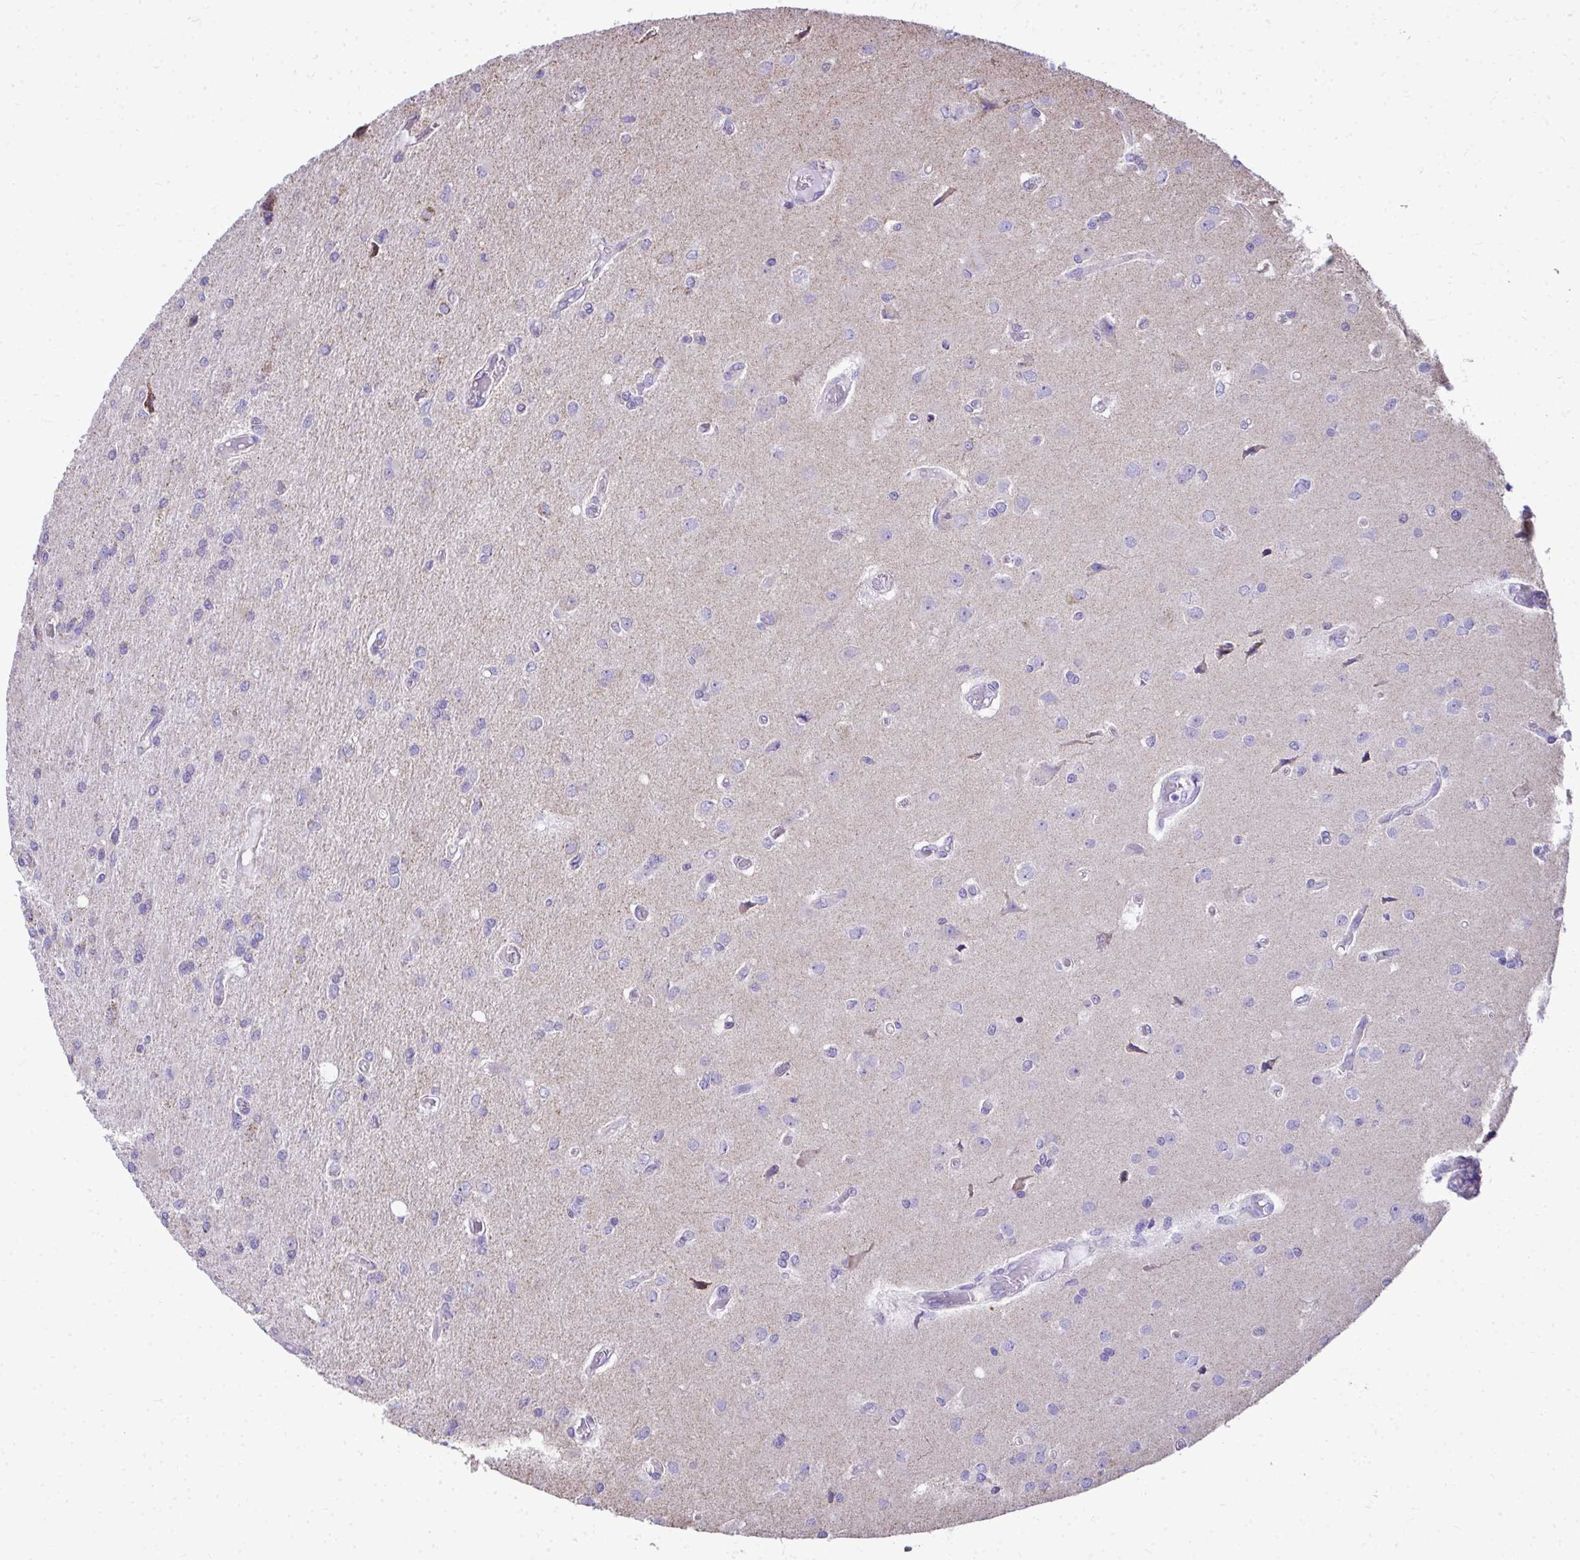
{"staining": {"intensity": "negative", "quantity": "none", "location": "none"}, "tissue": "glioma", "cell_type": "Tumor cells", "image_type": "cancer", "snomed": [{"axis": "morphology", "description": "Glioma, malignant, High grade"}, {"axis": "topography", "description": "Brain"}], "caption": "Immunohistochemistry (IHC) of human malignant glioma (high-grade) shows no staining in tumor cells.", "gene": "MPZL2", "patient": {"sex": "female", "age": 70}}